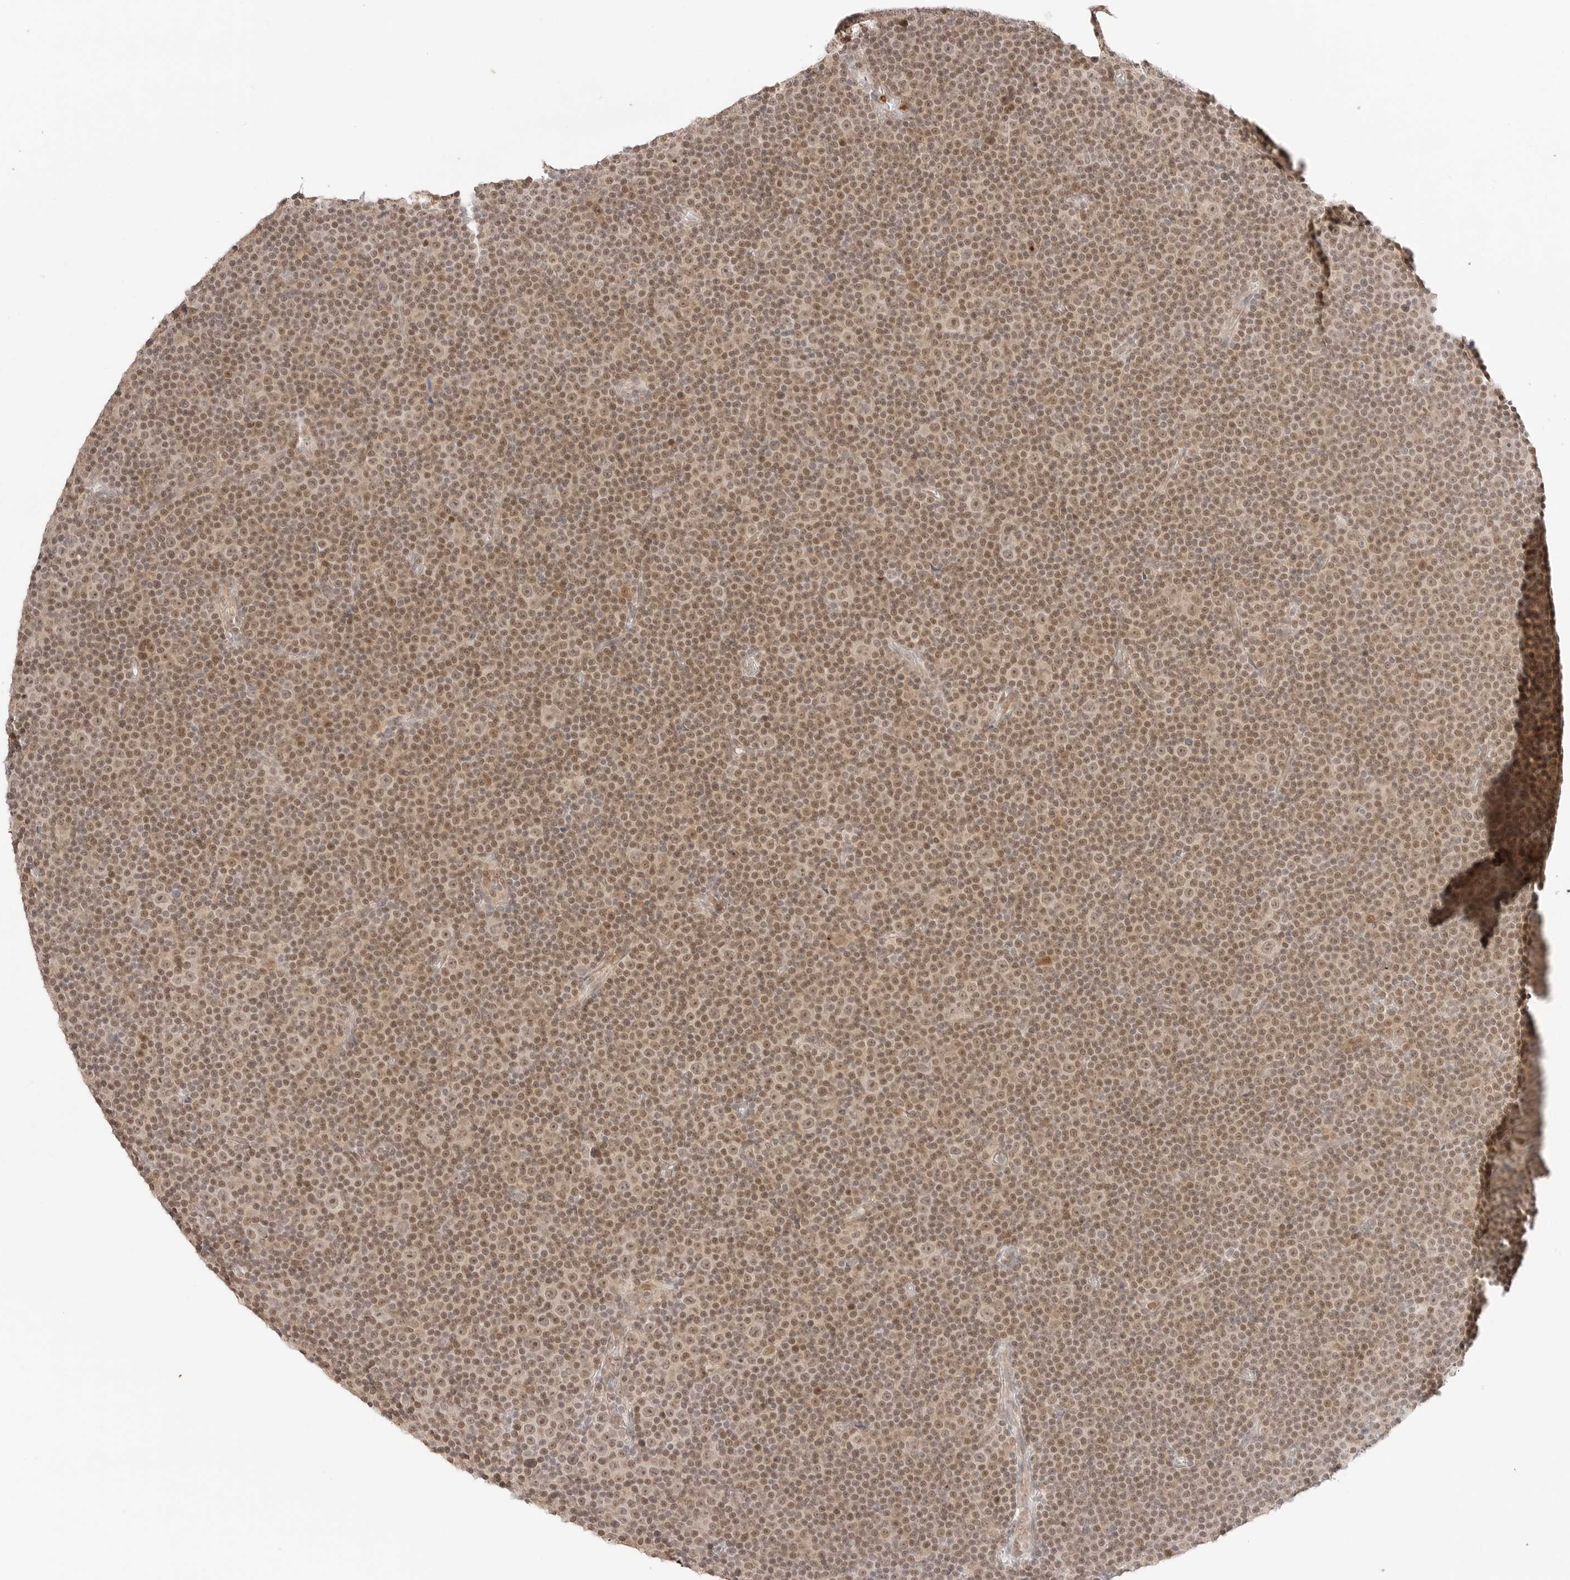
{"staining": {"intensity": "moderate", "quantity": ">75%", "location": "nuclear"}, "tissue": "lymphoma", "cell_type": "Tumor cells", "image_type": "cancer", "snomed": [{"axis": "morphology", "description": "Malignant lymphoma, non-Hodgkin's type, Low grade"}, {"axis": "topography", "description": "Lymph node"}], "caption": "Lymphoma stained with a protein marker shows moderate staining in tumor cells.", "gene": "RPS6KL1", "patient": {"sex": "female", "age": 67}}